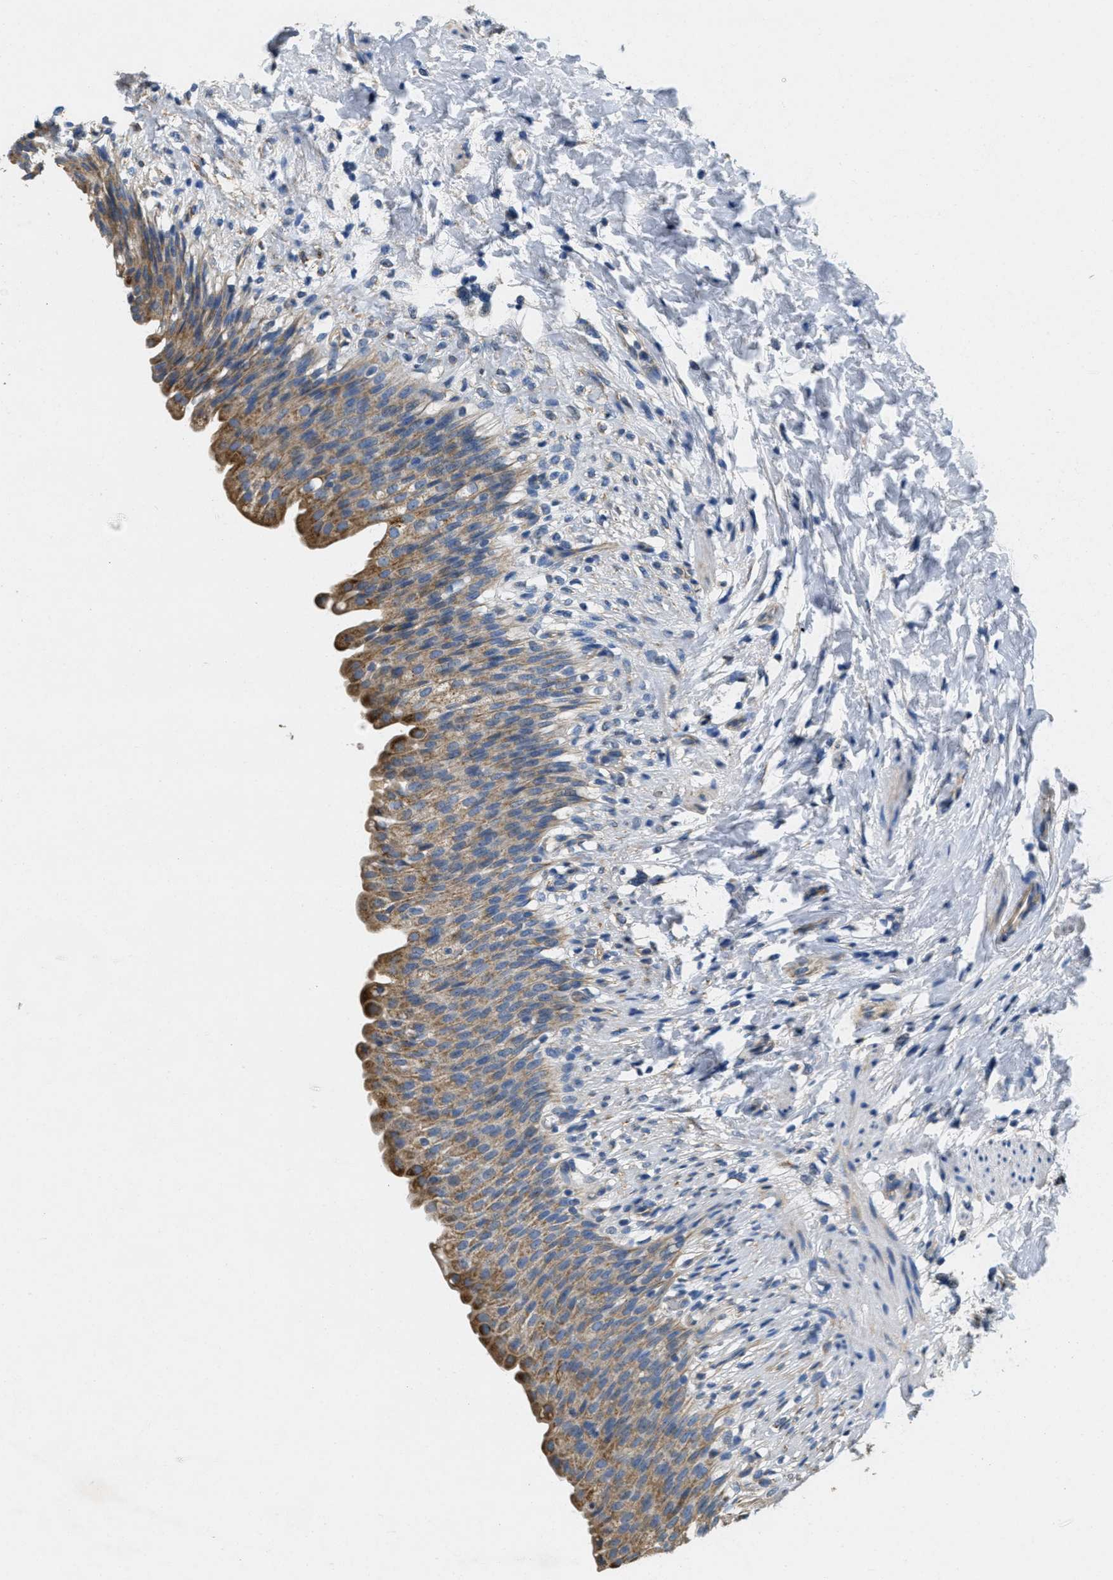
{"staining": {"intensity": "moderate", "quantity": ">75%", "location": "cytoplasmic/membranous"}, "tissue": "urinary bladder", "cell_type": "Urothelial cells", "image_type": "normal", "snomed": [{"axis": "morphology", "description": "Normal tissue, NOS"}, {"axis": "topography", "description": "Urinary bladder"}], "caption": "Human urinary bladder stained with a brown dye reveals moderate cytoplasmic/membranous positive positivity in approximately >75% of urothelial cells.", "gene": "TOMM70", "patient": {"sex": "female", "age": 79}}